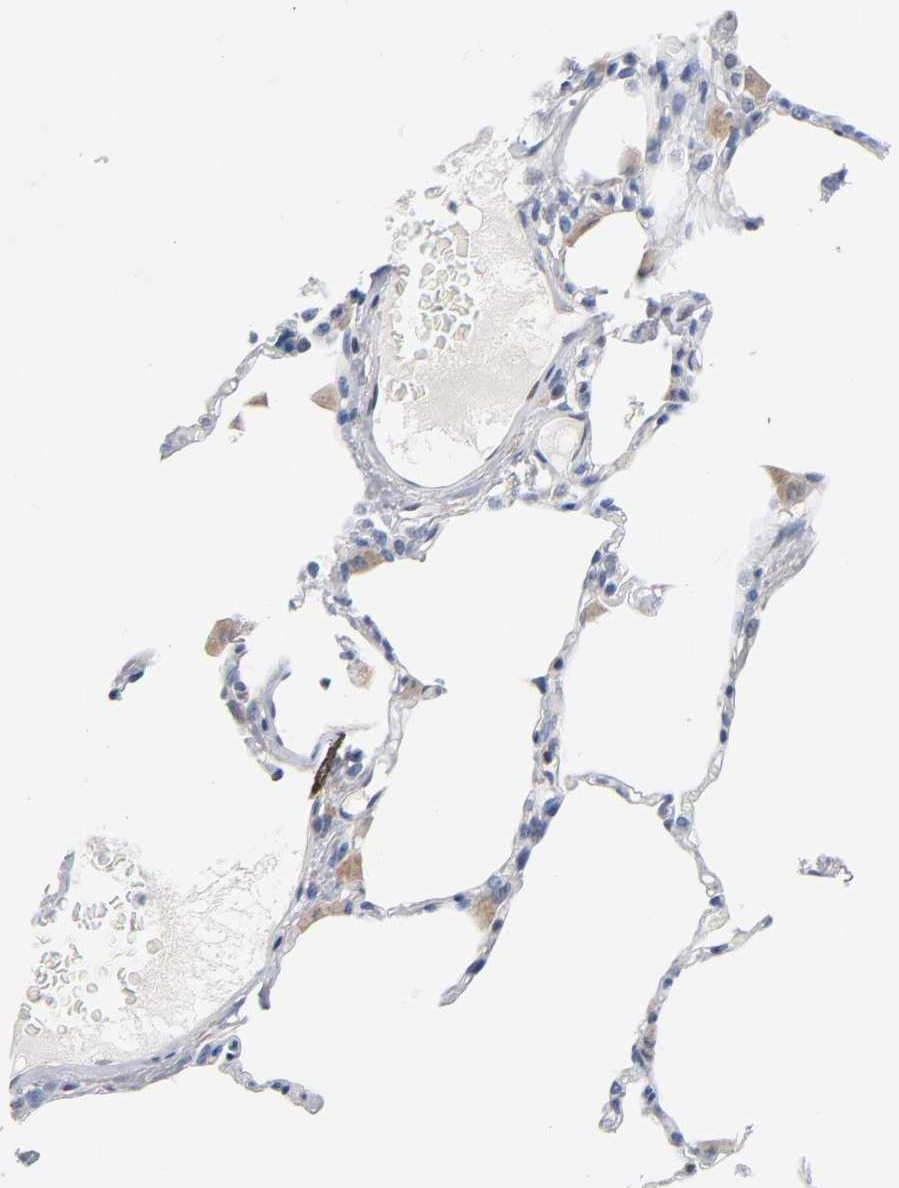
{"staining": {"intensity": "negative", "quantity": "none", "location": "none"}, "tissue": "lung", "cell_type": "Alveolar cells", "image_type": "normal", "snomed": [{"axis": "morphology", "description": "Normal tissue, NOS"}, {"axis": "topography", "description": "Lung"}], "caption": "Immunohistochemical staining of unremarkable human lung exhibits no significant staining in alveolar cells. Brightfield microscopy of immunohistochemistry (IHC) stained with DAB (brown) and hematoxylin (blue), captured at high magnification.", "gene": "NFATC1", "patient": {"sex": "female", "age": 49}}